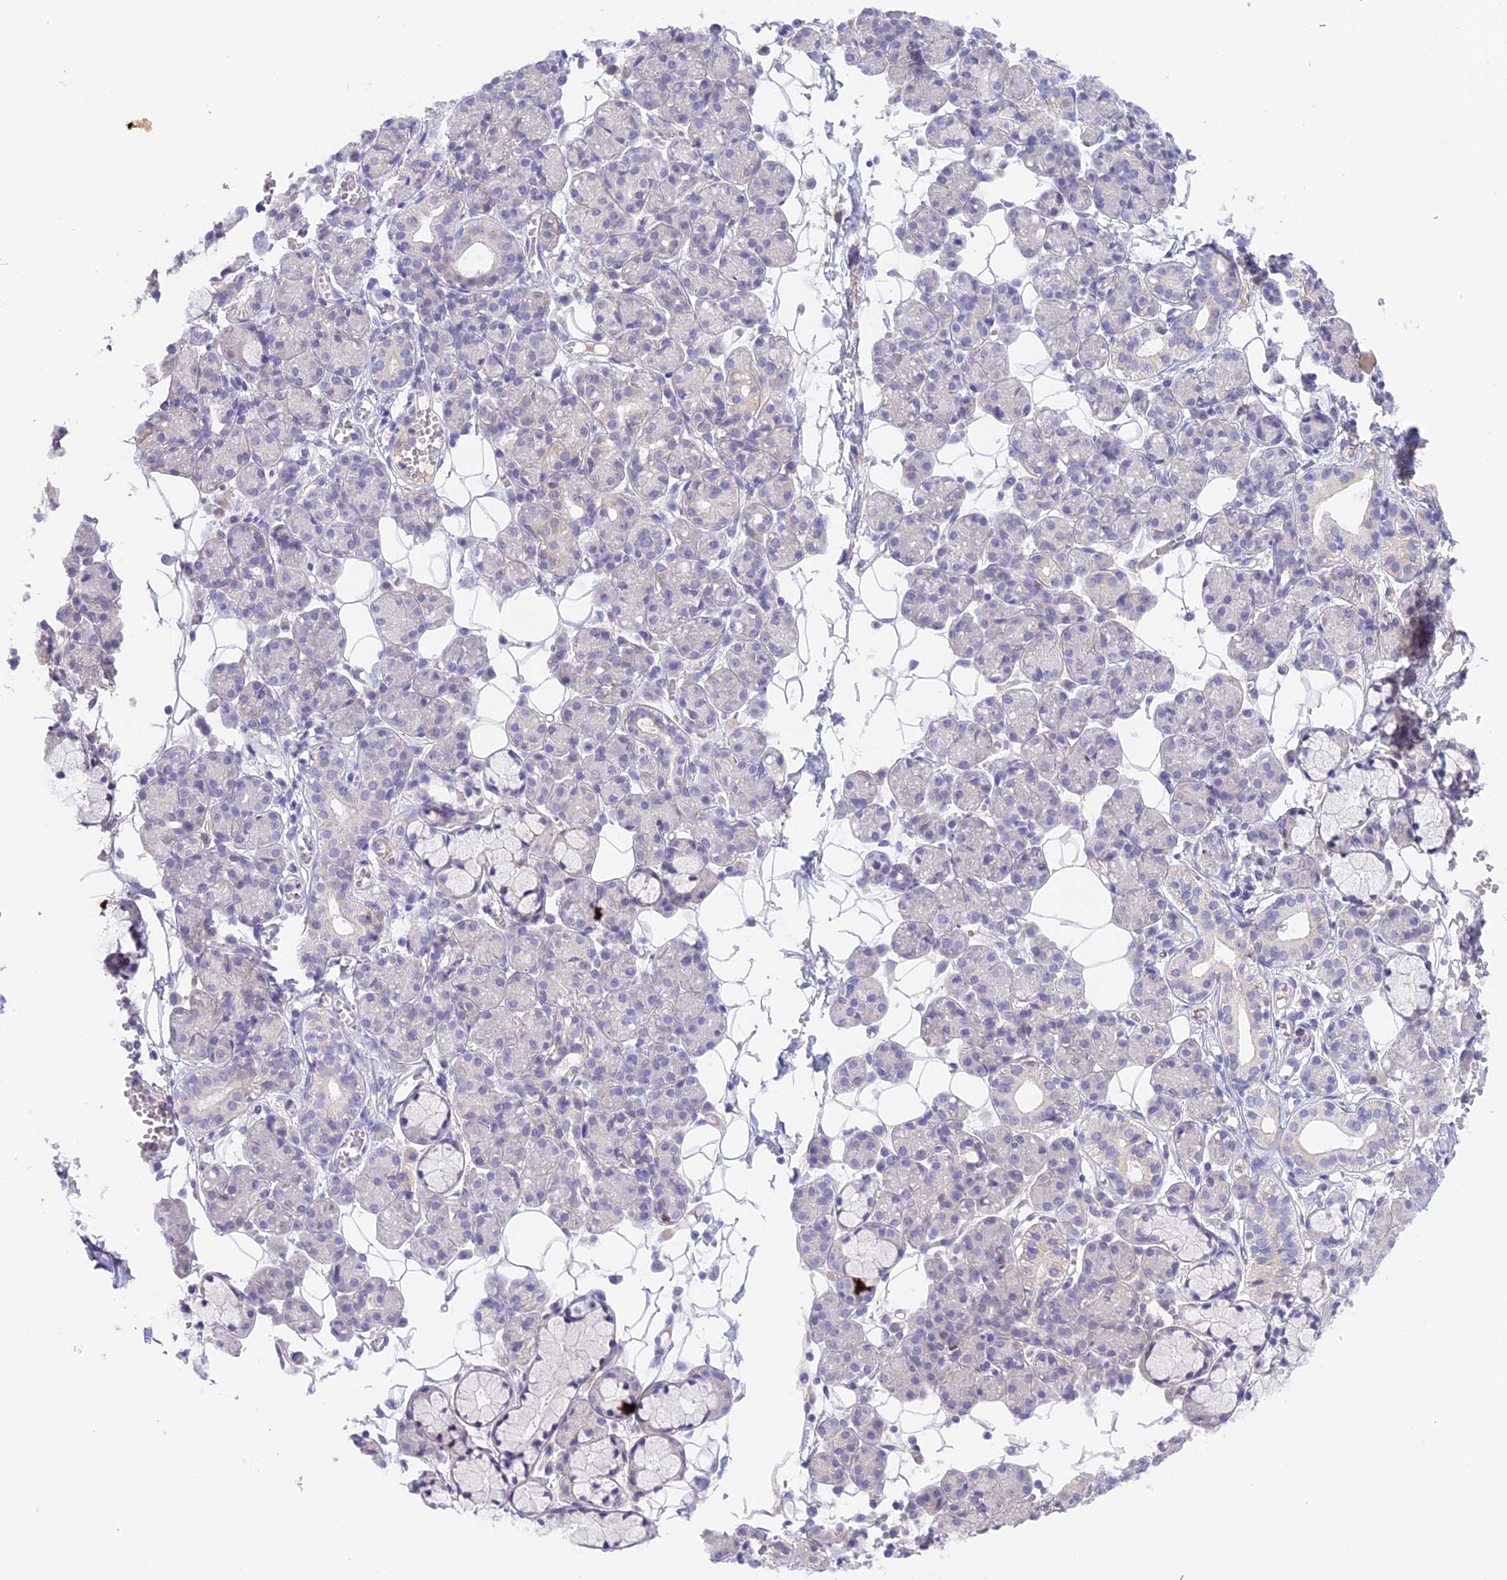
{"staining": {"intensity": "moderate", "quantity": "<25%", "location": "cytoplasmic/membranous"}, "tissue": "salivary gland", "cell_type": "Glandular cells", "image_type": "normal", "snomed": [{"axis": "morphology", "description": "Normal tissue, NOS"}, {"axis": "topography", "description": "Salivary gland"}], "caption": "High-magnification brightfield microscopy of benign salivary gland stained with DAB (brown) and counterstained with hematoxylin (blue). glandular cells exhibit moderate cytoplasmic/membranous staining is identified in approximately<25% of cells.", "gene": "RAD51", "patient": {"sex": "male", "age": 63}}